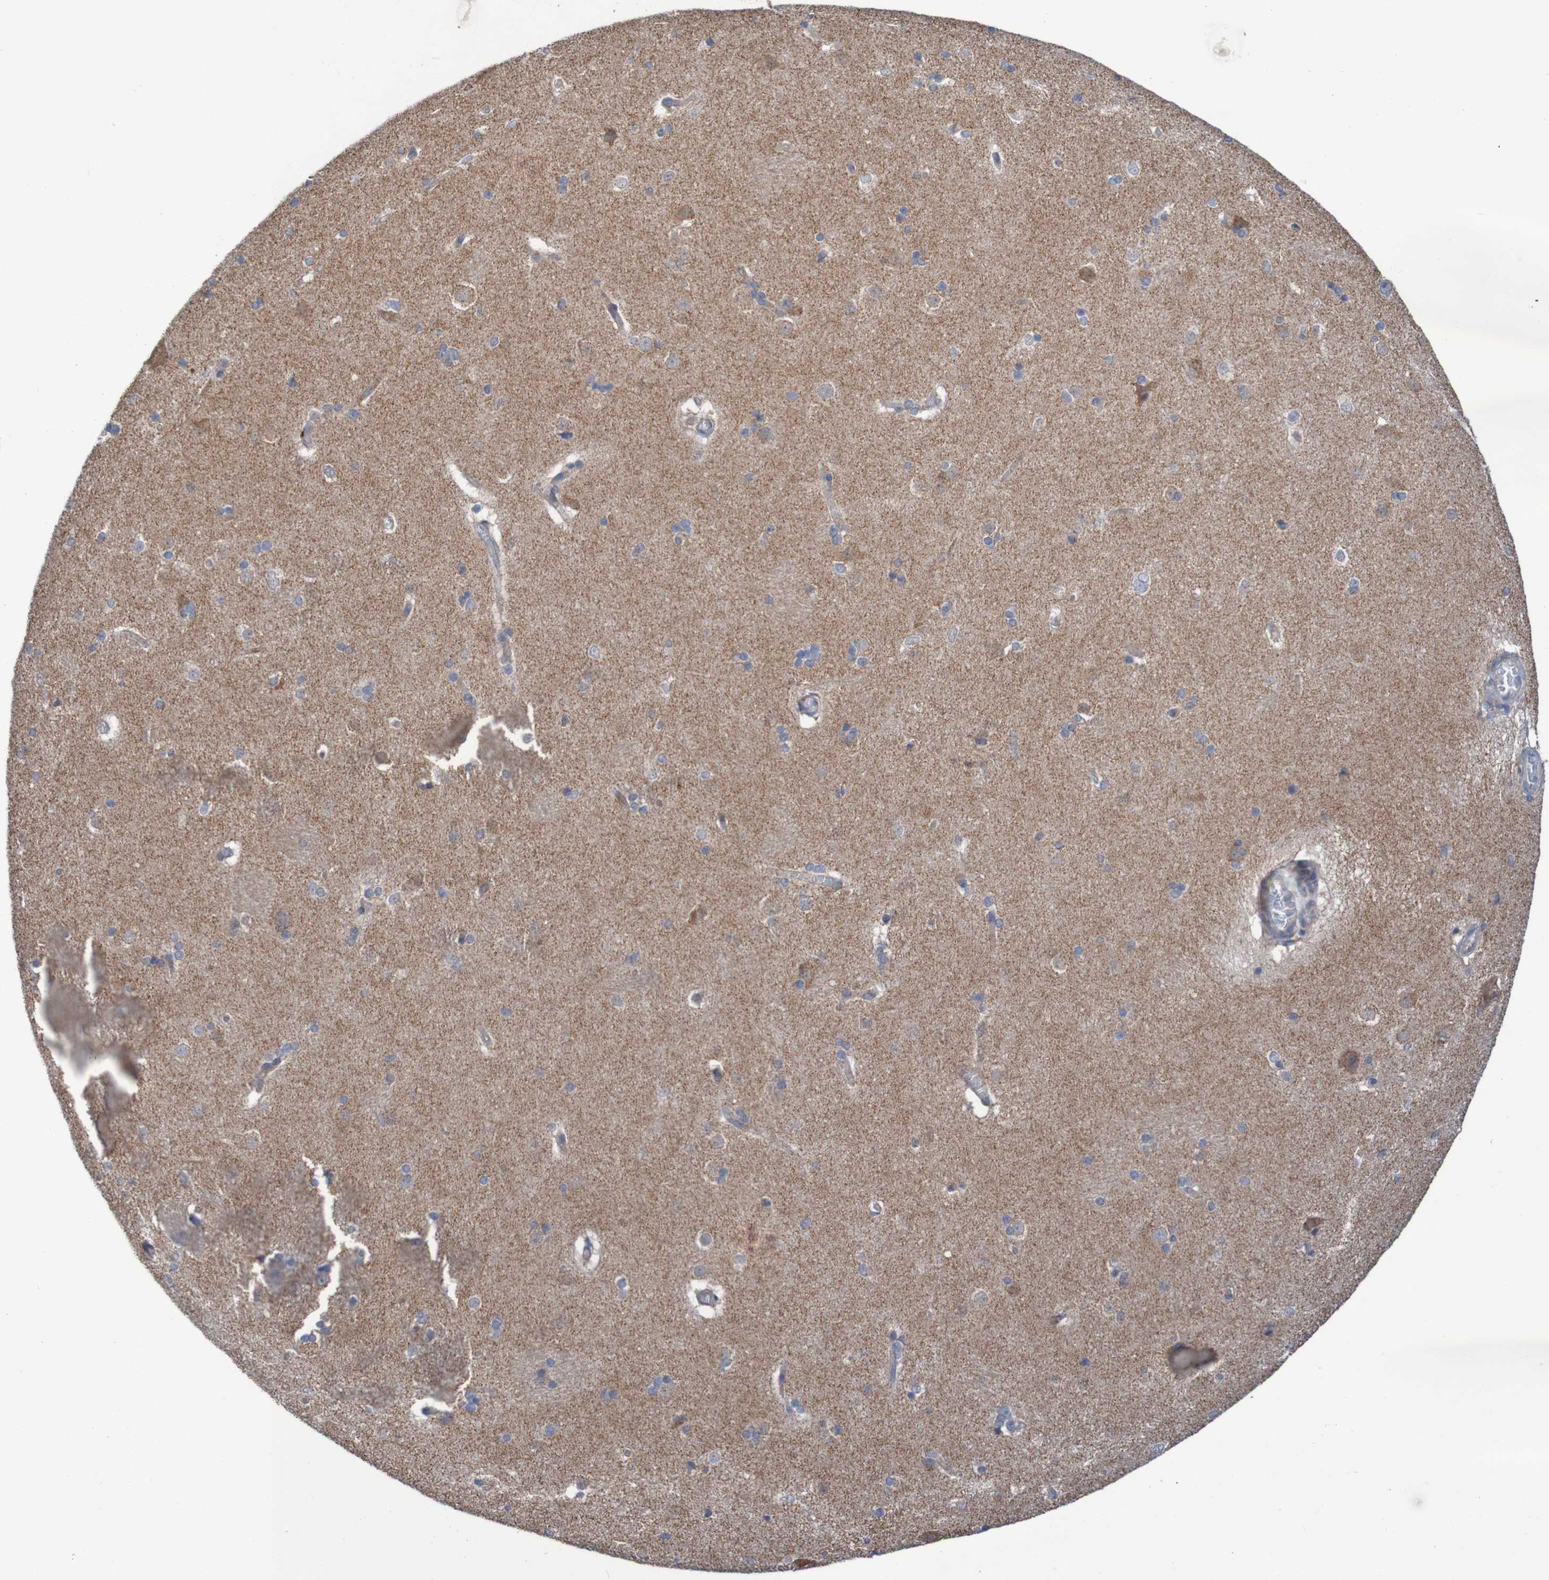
{"staining": {"intensity": "negative", "quantity": "none", "location": "none"}, "tissue": "caudate", "cell_type": "Glial cells", "image_type": "normal", "snomed": [{"axis": "morphology", "description": "Normal tissue, NOS"}, {"axis": "topography", "description": "Lateral ventricle wall"}], "caption": "Protein analysis of benign caudate shows no significant expression in glial cells. (DAB IHC, high magnification).", "gene": "PARP4", "patient": {"sex": "female", "age": 19}}